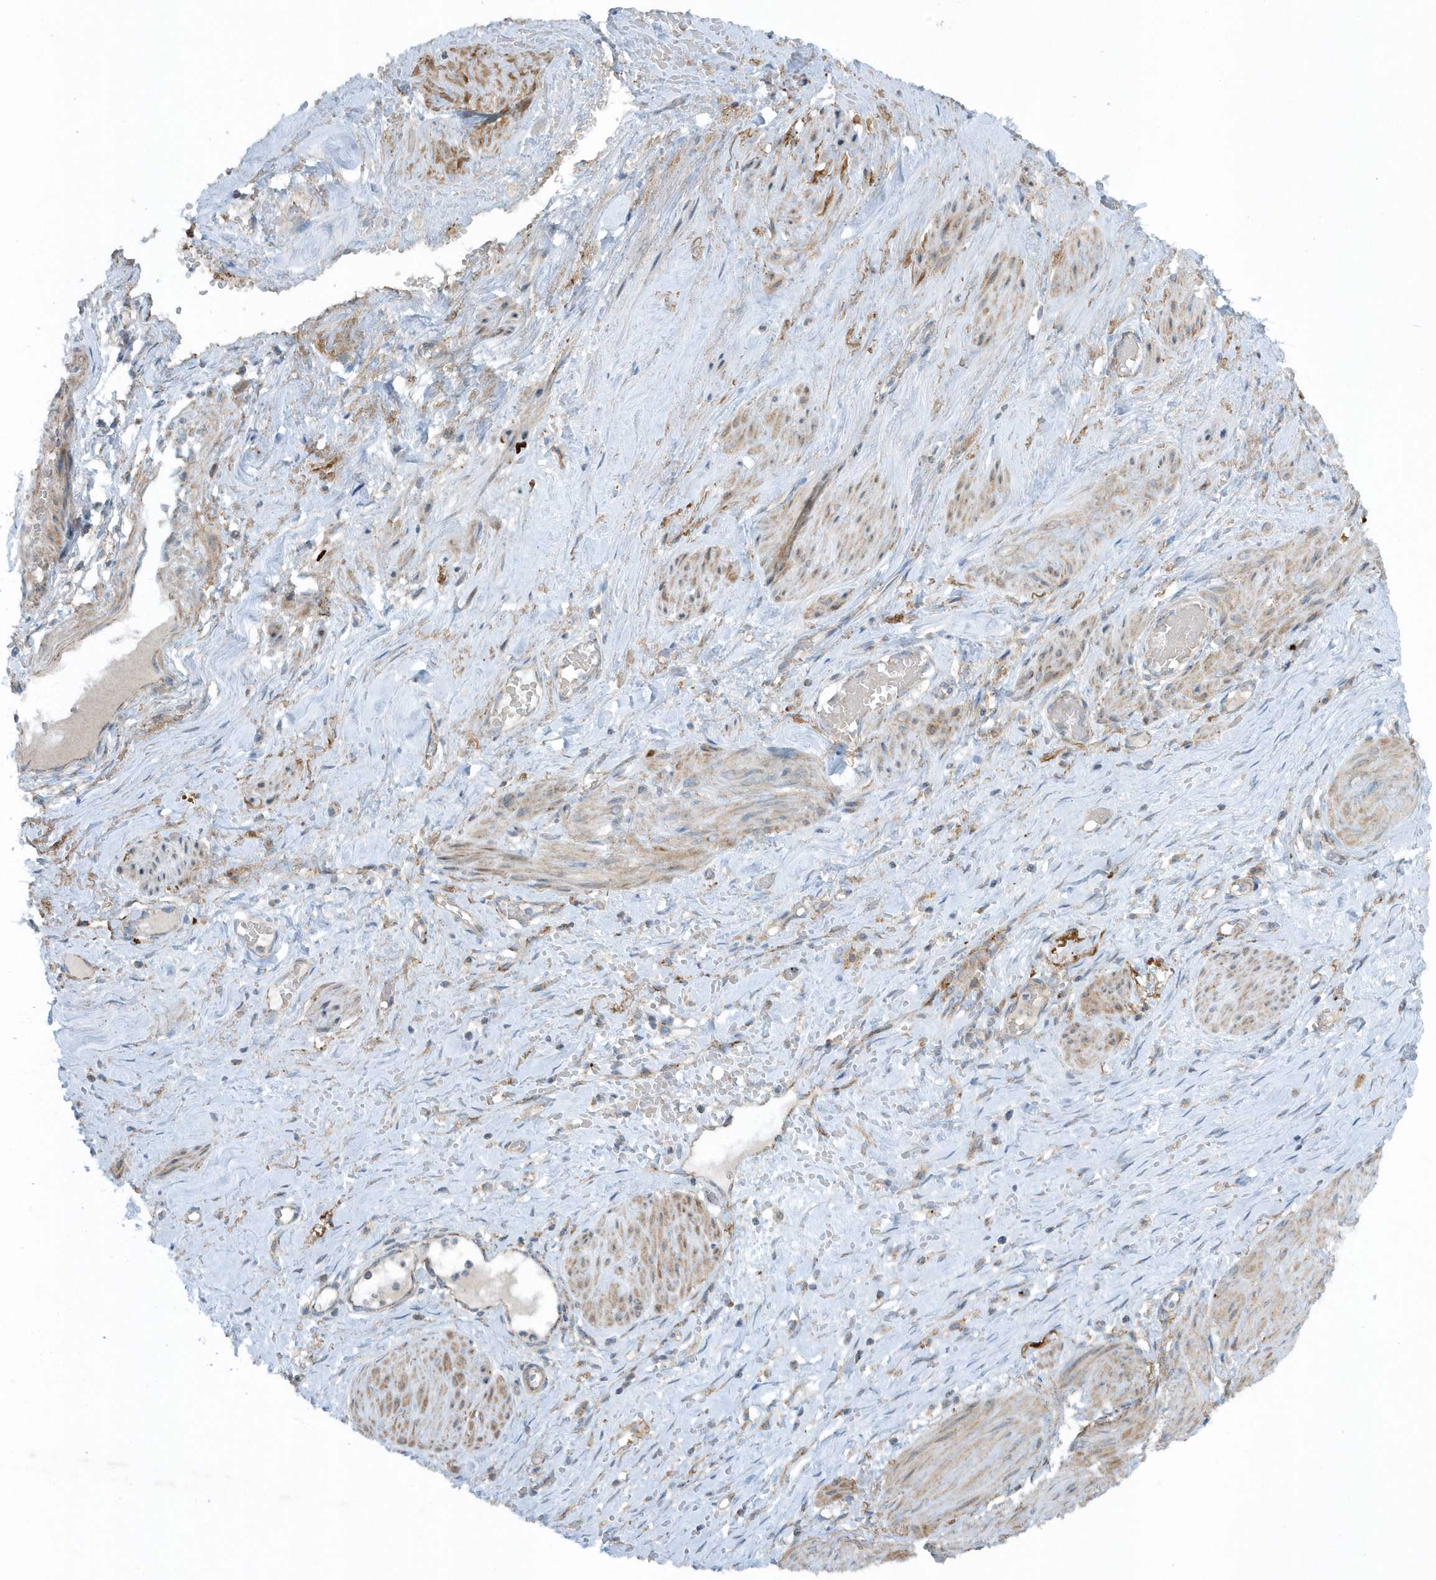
{"staining": {"intensity": "weak", "quantity": ">75%", "location": "cytoplasmic/membranous"}, "tissue": "smooth muscle", "cell_type": "Smooth muscle cells", "image_type": "normal", "snomed": [{"axis": "morphology", "description": "Normal tissue, NOS"}, {"axis": "topography", "description": "Endometrium"}], "caption": "Protein positivity by immunohistochemistry (IHC) exhibits weak cytoplasmic/membranous staining in approximately >75% of smooth muscle cells in unremarkable smooth muscle. The protein is stained brown, and the nuclei are stained in blue (DAB (3,3'-diaminobenzidine) IHC with brightfield microscopy, high magnification).", "gene": "SLC38A2", "patient": {"sex": "female", "age": 33}}